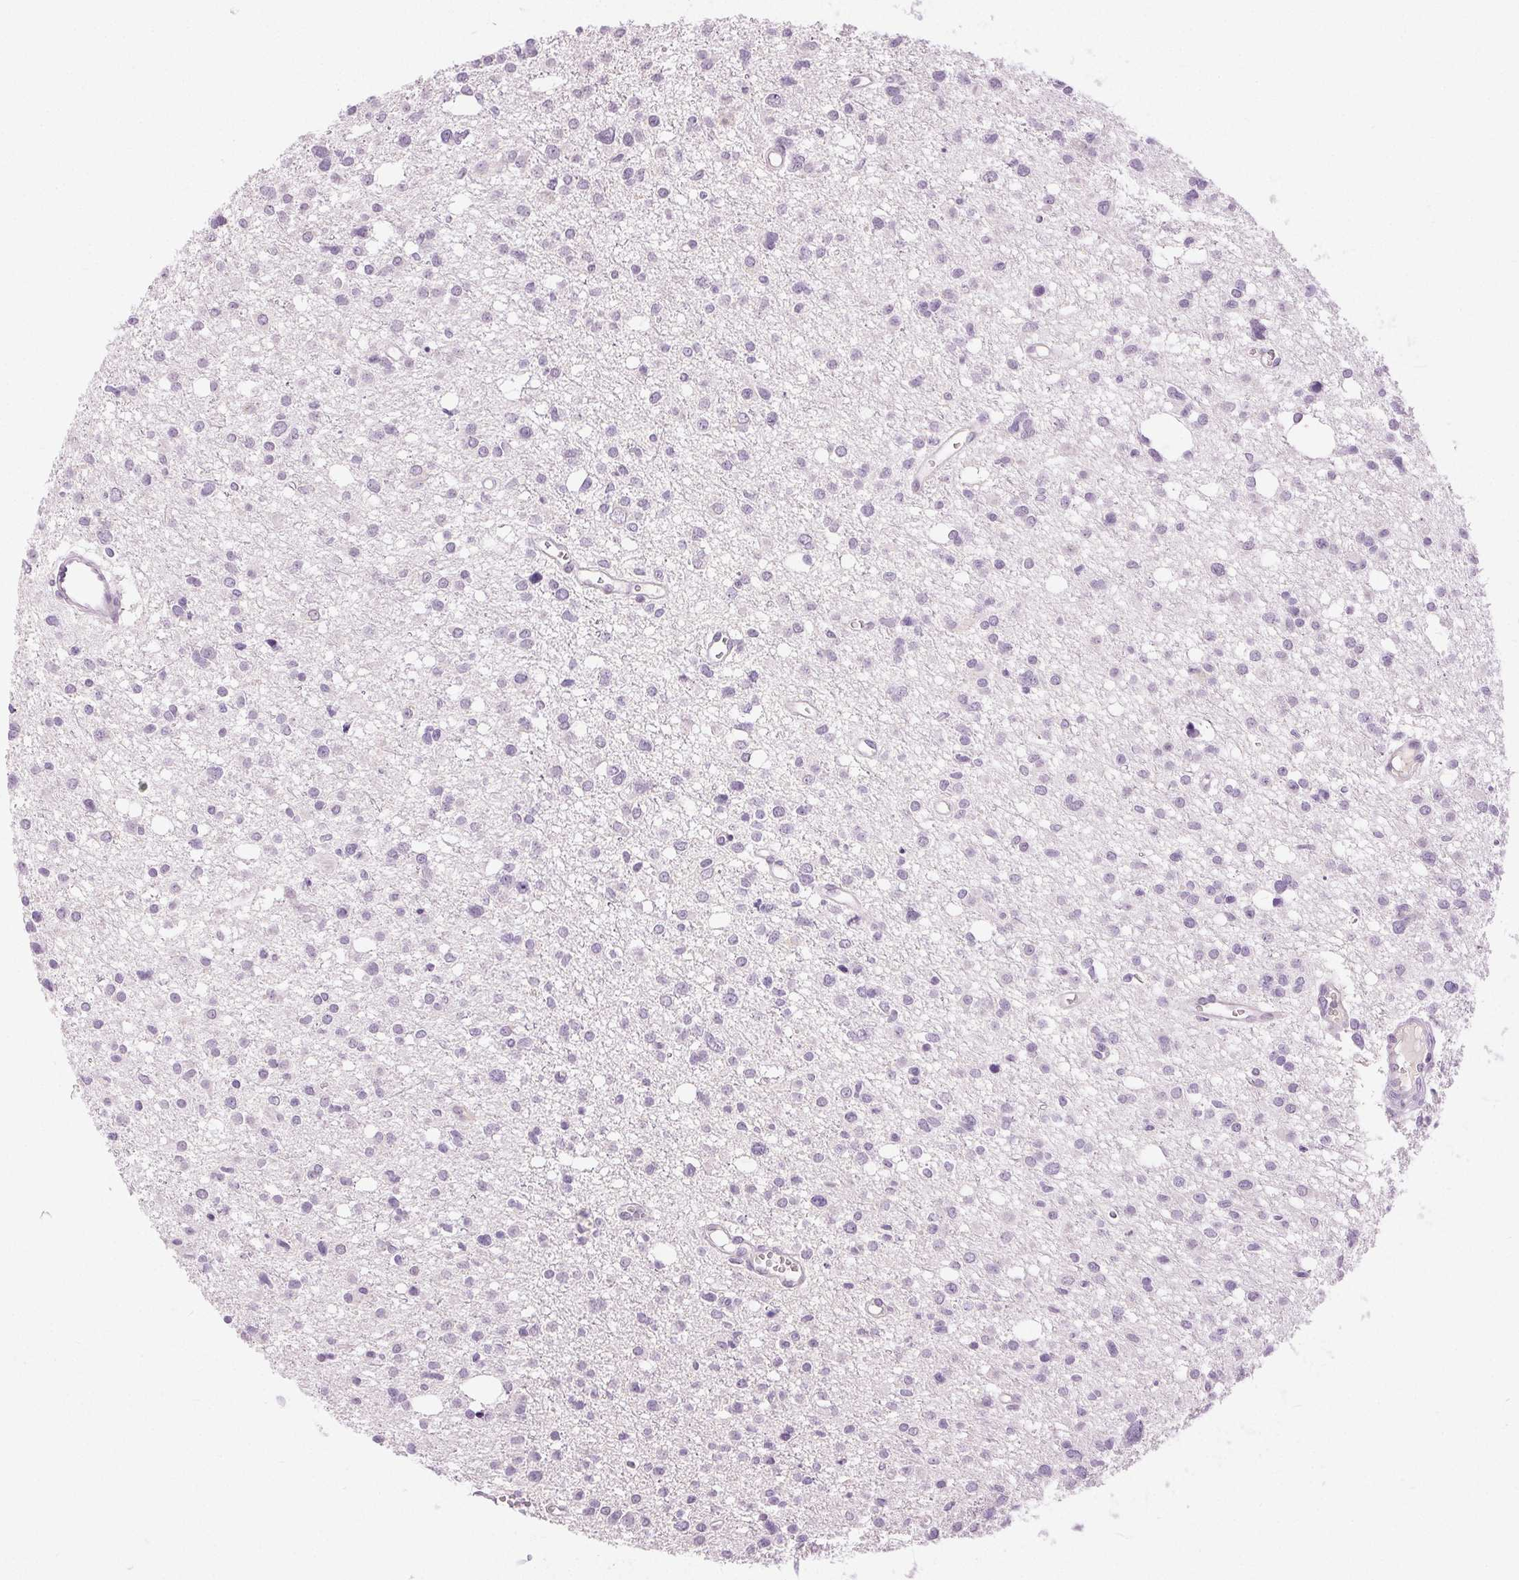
{"staining": {"intensity": "negative", "quantity": "none", "location": "none"}, "tissue": "glioma", "cell_type": "Tumor cells", "image_type": "cancer", "snomed": [{"axis": "morphology", "description": "Glioma, malignant, High grade"}, {"axis": "topography", "description": "Brain"}], "caption": "The photomicrograph exhibits no staining of tumor cells in glioma. The staining is performed using DAB (3,3'-diaminobenzidine) brown chromogen with nuclei counter-stained in using hematoxylin.", "gene": "DSG3", "patient": {"sex": "male", "age": 23}}